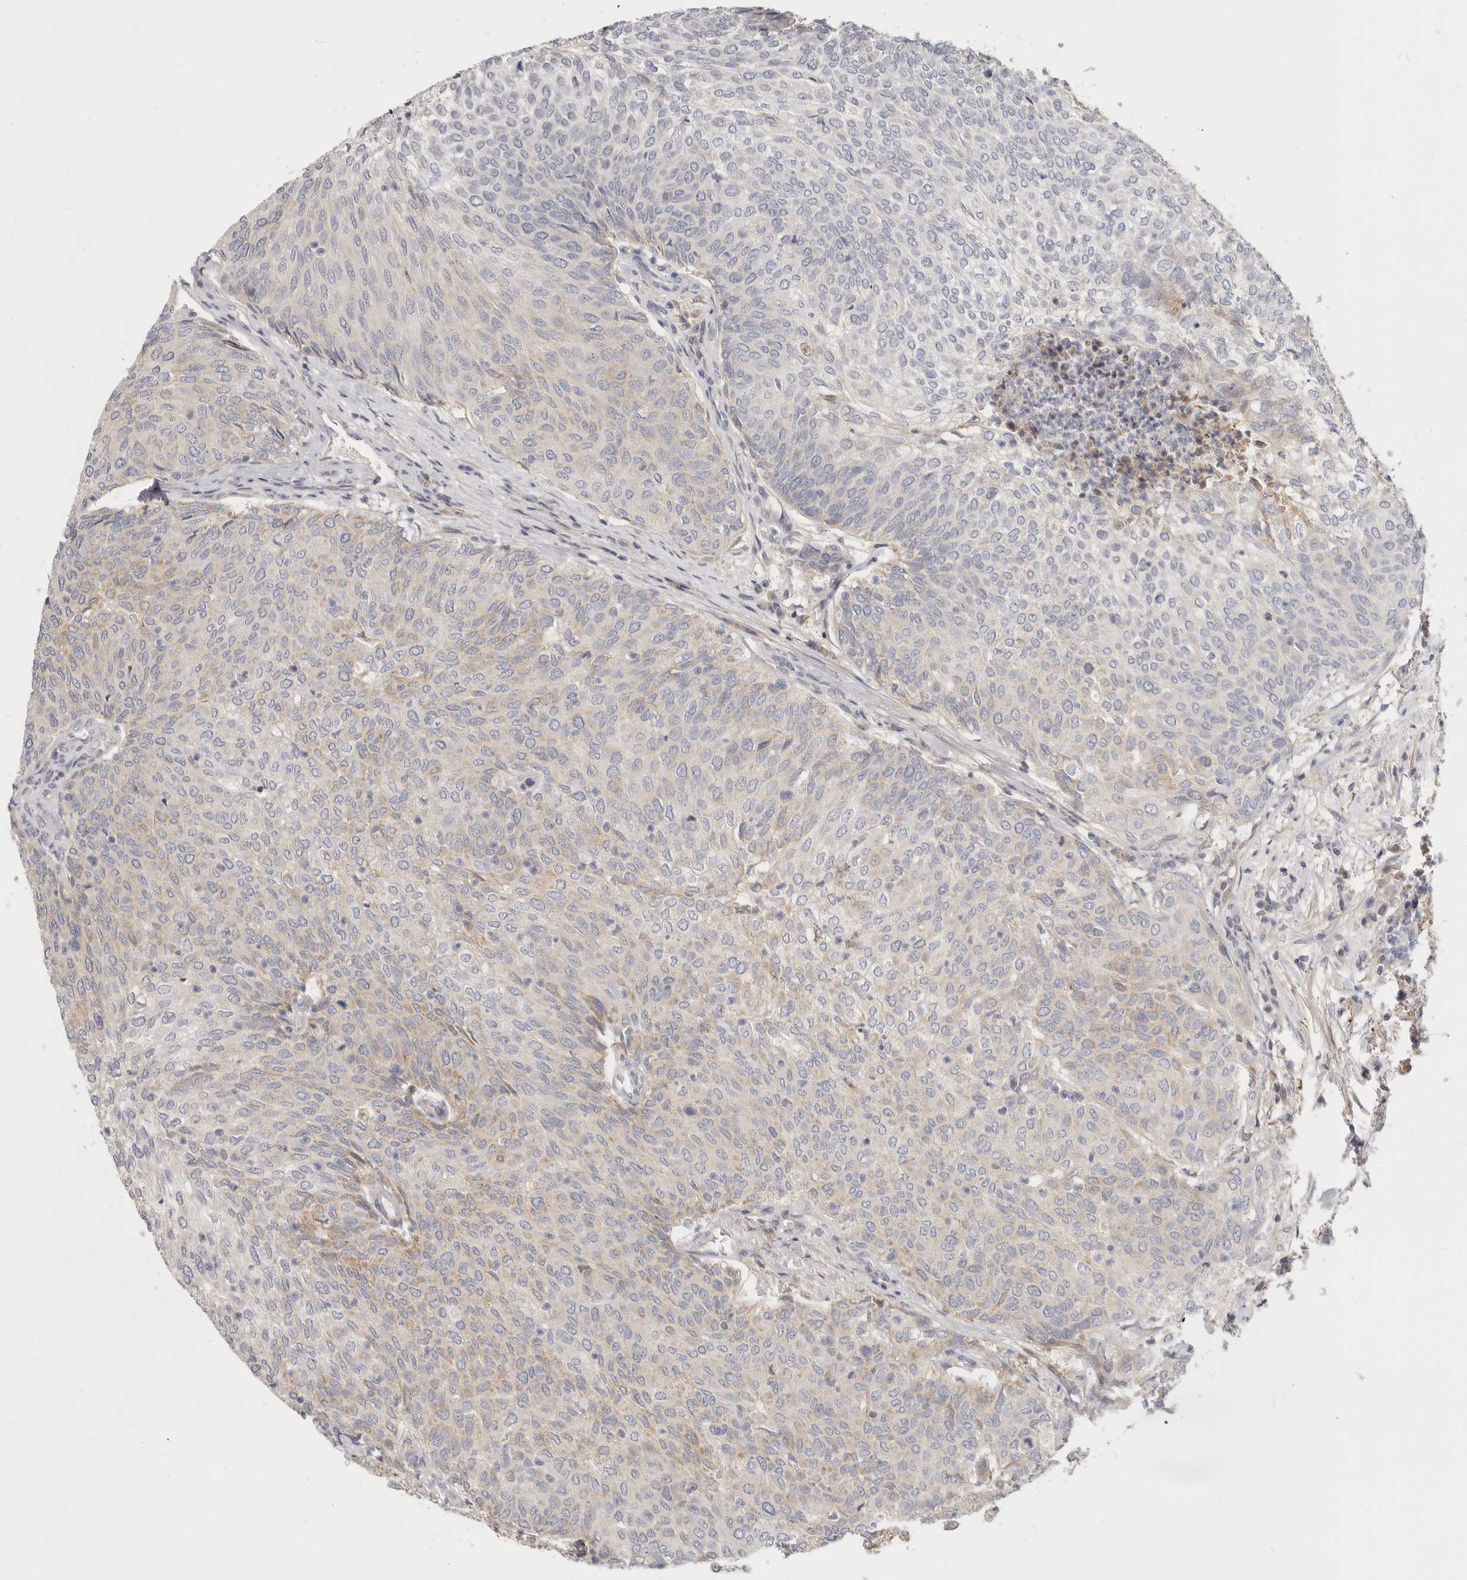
{"staining": {"intensity": "moderate", "quantity": "25%-75%", "location": "cytoplasmic/membranous"}, "tissue": "urothelial cancer", "cell_type": "Tumor cells", "image_type": "cancer", "snomed": [{"axis": "morphology", "description": "Urothelial carcinoma, Low grade"}, {"axis": "topography", "description": "Urinary bladder"}], "caption": "IHC histopathology image of human urothelial cancer stained for a protein (brown), which shows medium levels of moderate cytoplasmic/membranous positivity in about 25%-75% of tumor cells.", "gene": "TFB2M", "patient": {"sex": "female", "age": 79}}